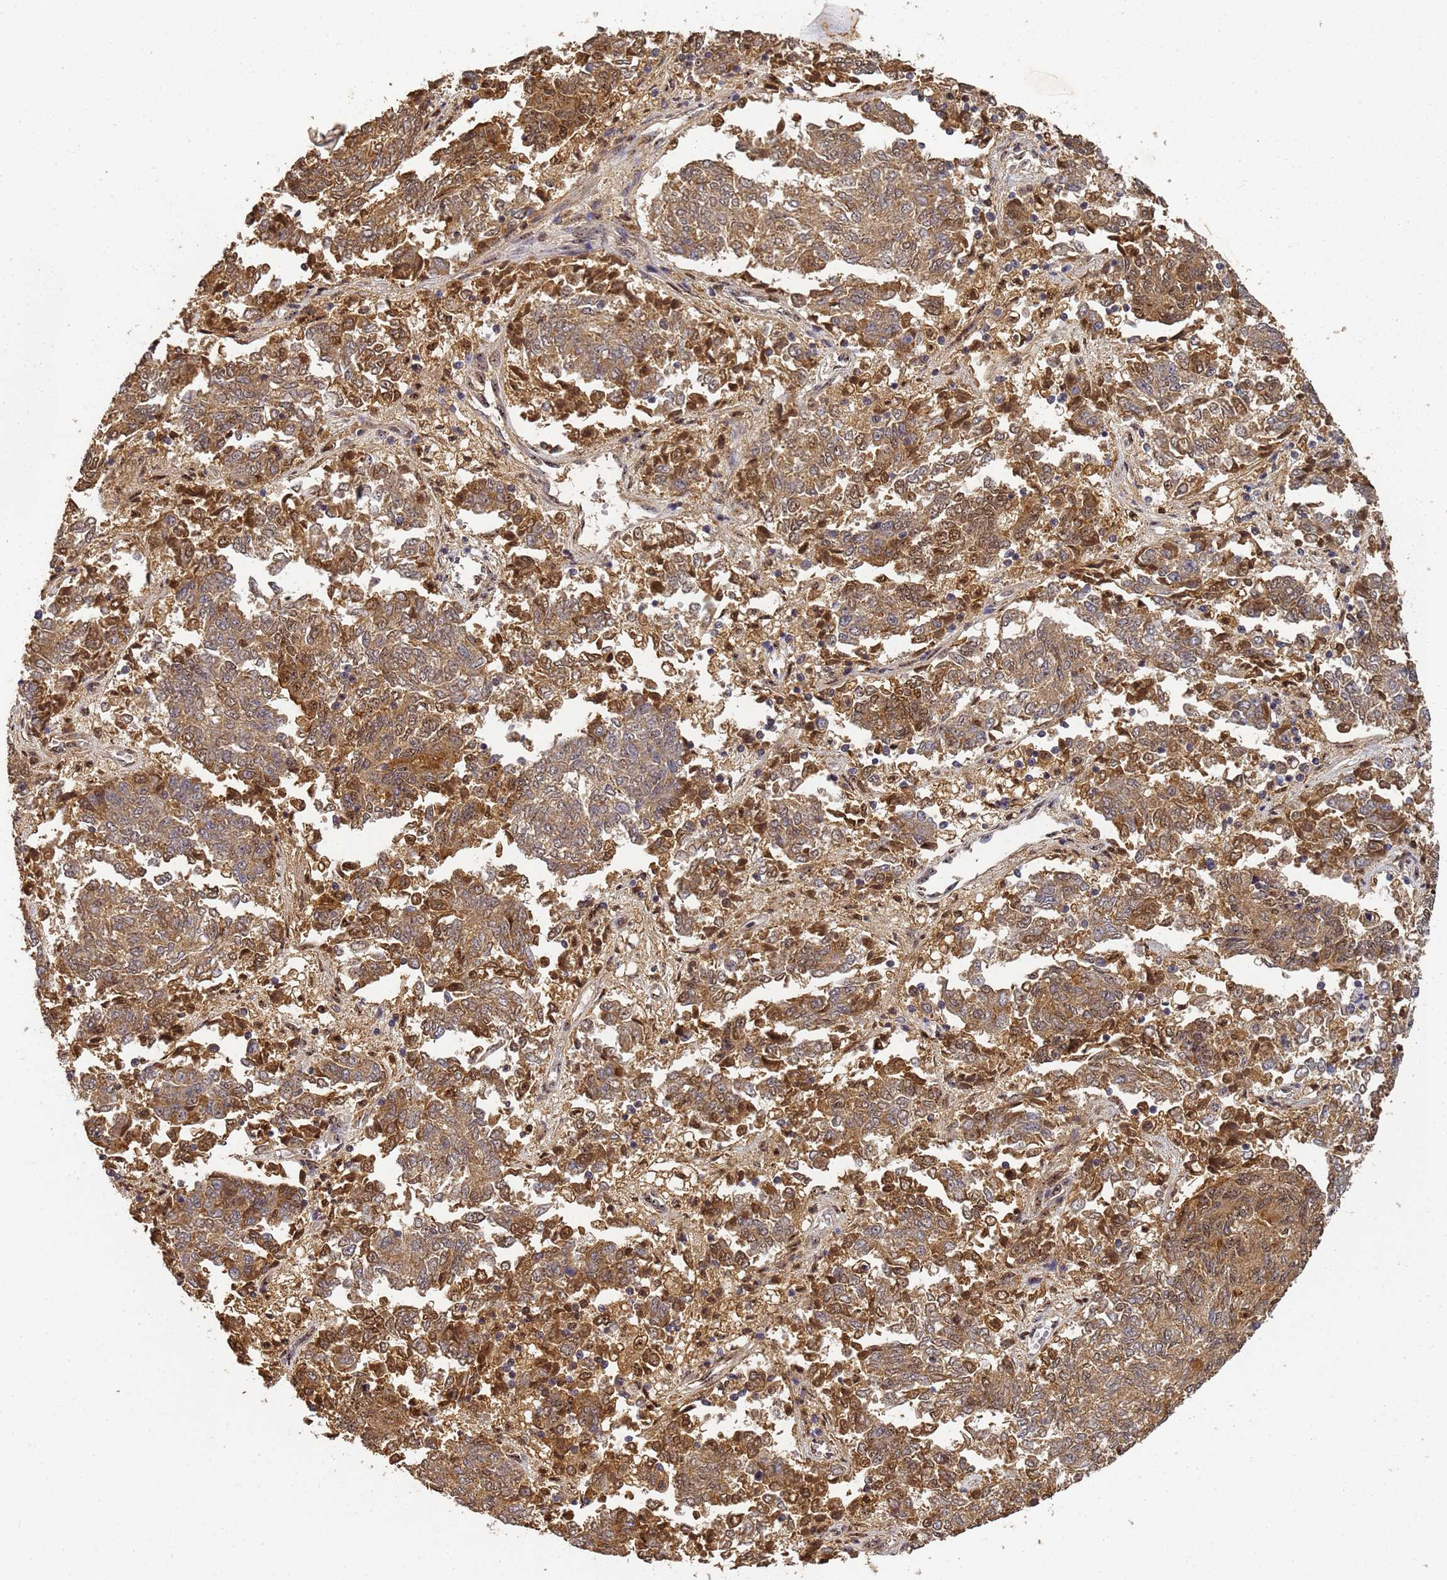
{"staining": {"intensity": "moderate", "quantity": "25%-75%", "location": "cytoplasmic/membranous,nuclear"}, "tissue": "endometrial cancer", "cell_type": "Tumor cells", "image_type": "cancer", "snomed": [{"axis": "morphology", "description": "Adenocarcinoma, NOS"}, {"axis": "topography", "description": "Endometrium"}], "caption": "Human endometrial cancer (adenocarcinoma) stained with a protein marker exhibits moderate staining in tumor cells.", "gene": "SECISBP2", "patient": {"sex": "female", "age": 80}}